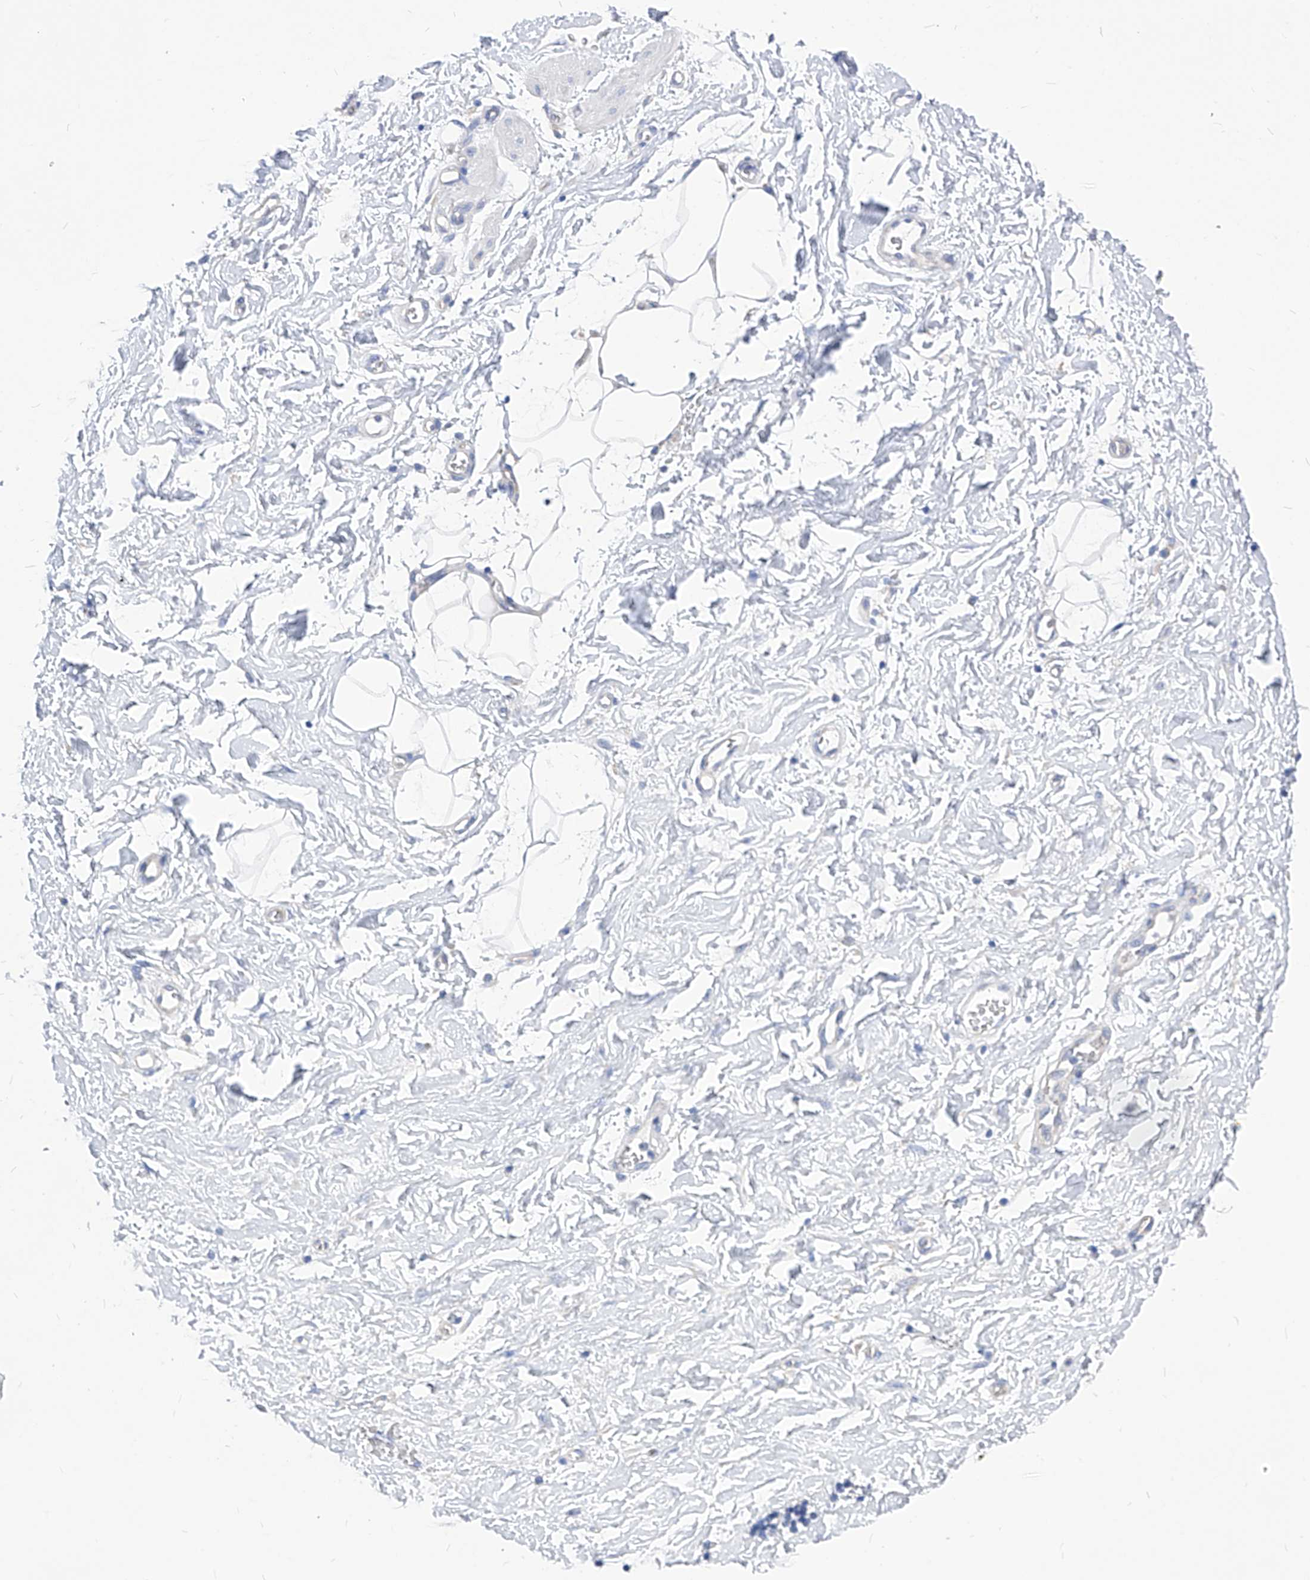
{"staining": {"intensity": "negative", "quantity": "none", "location": "none"}, "tissue": "adipose tissue", "cell_type": "Adipocytes", "image_type": "normal", "snomed": [{"axis": "morphology", "description": "Normal tissue, NOS"}, {"axis": "morphology", "description": "Adenocarcinoma, NOS"}, {"axis": "topography", "description": "Pancreas"}, {"axis": "topography", "description": "Peripheral nerve tissue"}], "caption": "DAB immunohistochemical staining of benign human adipose tissue exhibits no significant positivity in adipocytes. (Stains: DAB (3,3'-diaminobenzidine) IHC with hematoxylin counter stain, Microscopy: brightfield microscopy at high magnification).", "gene": "XPNPEP1", "patient": {"sex": "male", "age": 59}}